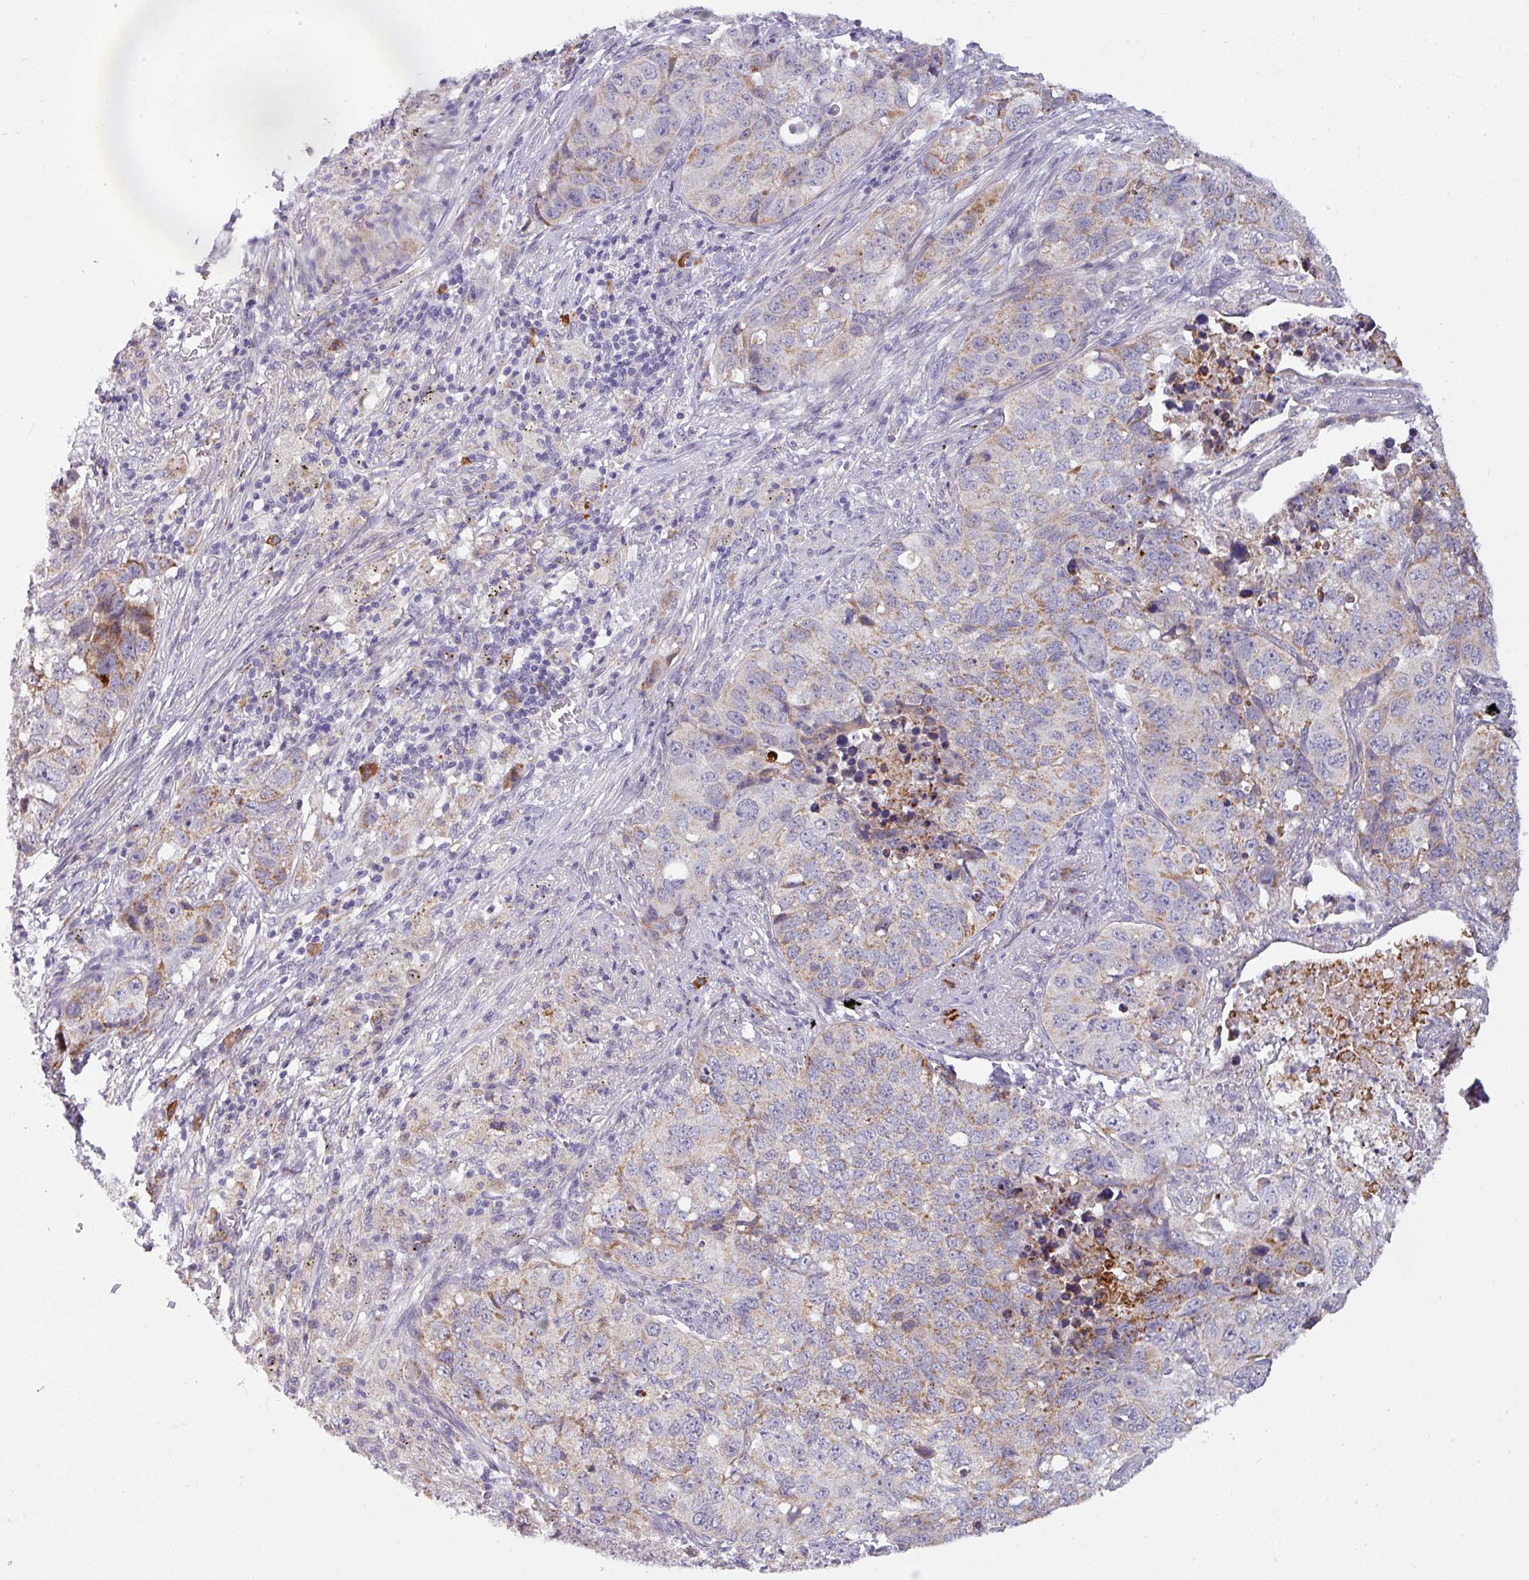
{"staining": {"intensity": "weak", "quantity": "<25%", "location": "cytoplasmic/membranous"}, "tissue": "lung cancer", "cell_type": "Tumor cells", "image_type": "cancer", "snomed": [{"axis": "morphology", "description": "Squamous cell carcinoma, NOS"}, {"axis": "topography", "description": "Lung"}], "caption": "A histopathology image of lung cancer stained for a protein demonstrates no brown staining in tumor cells.", "gene": "C2orf68", "patient": {"sex": "male", "age": 60}}